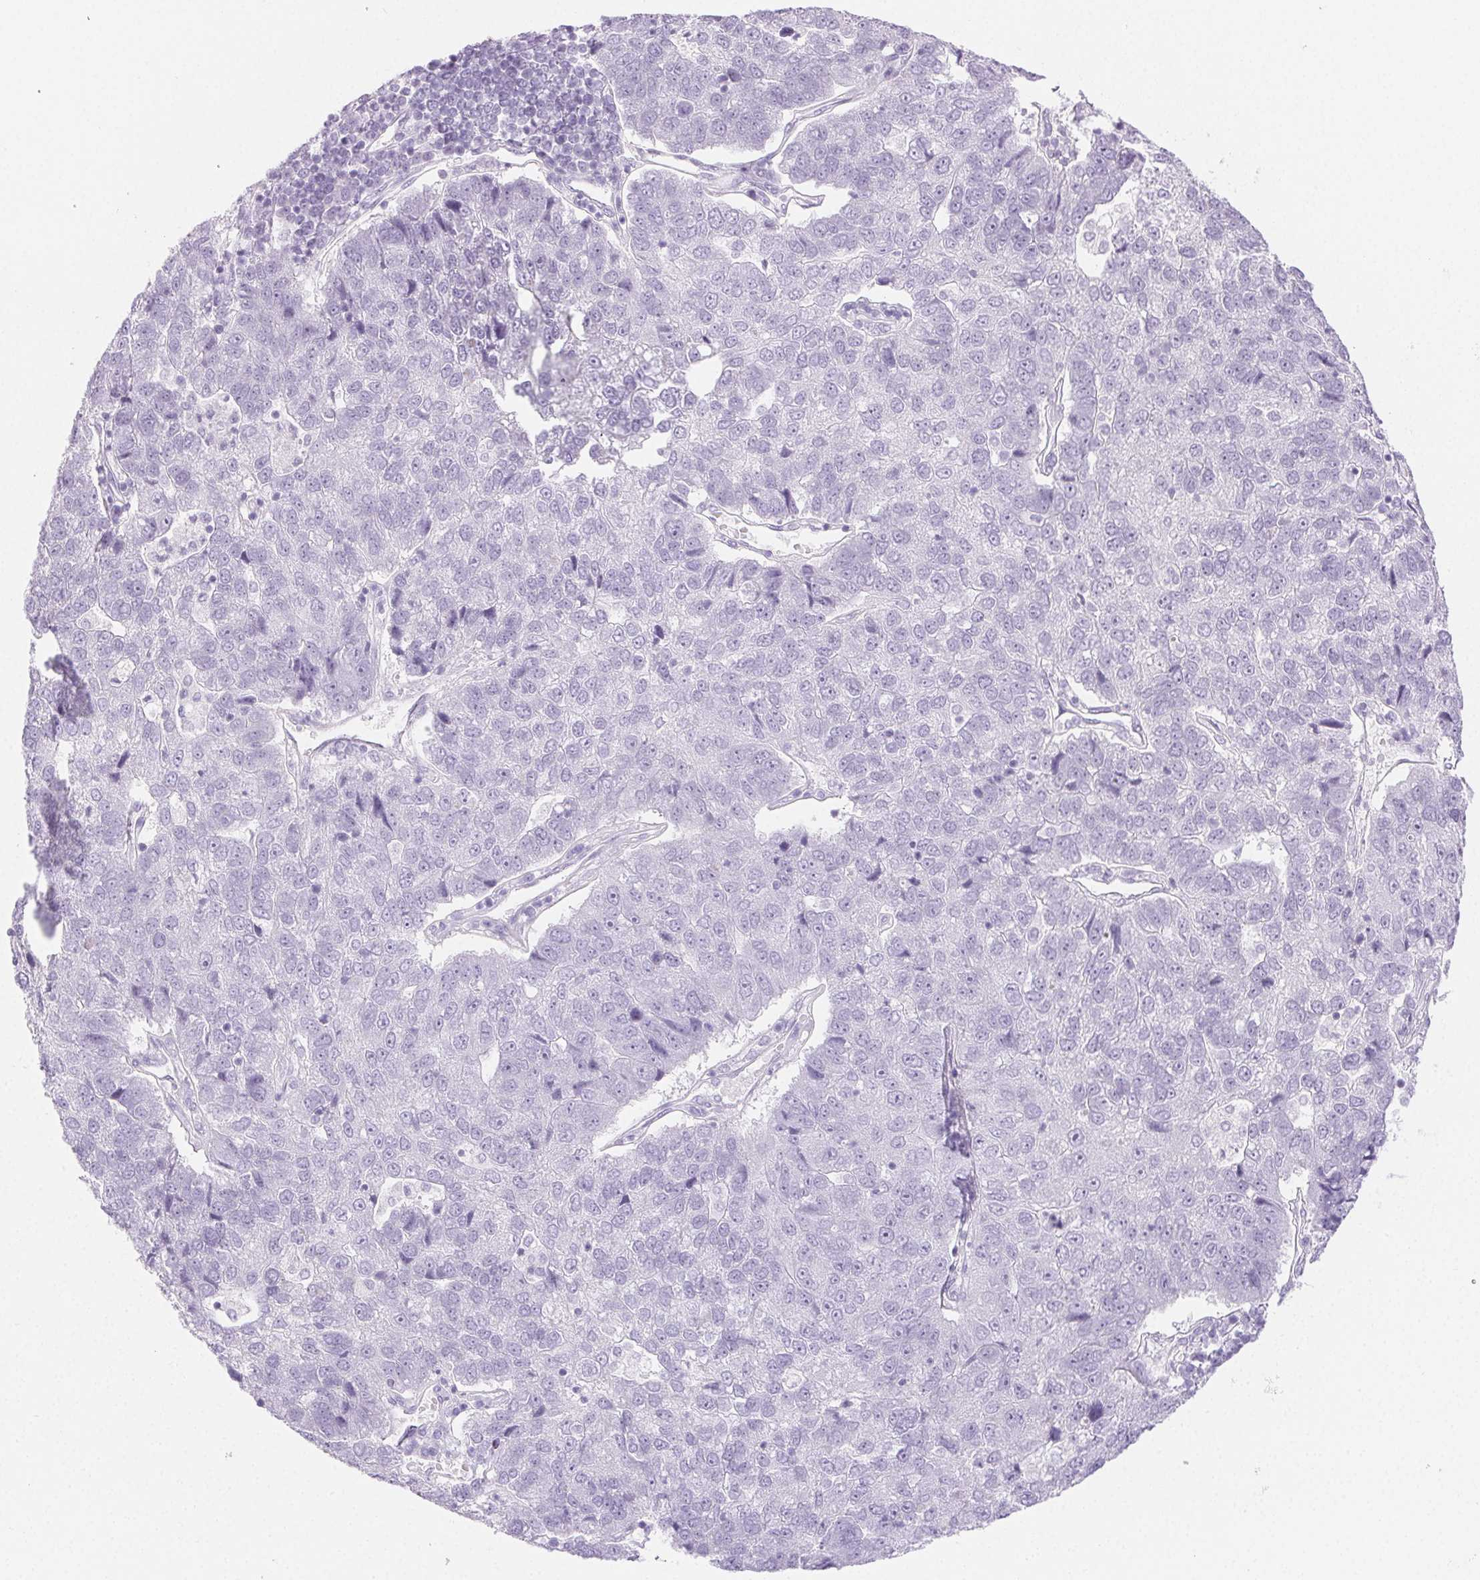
{"staining": {"intensity": "negative", "quantity": "none", "location": "none"}, "tissue": "pancreatic cancer", "cell_type": "Tumor cells", "image_type": "cancer", "snomed": [{"axis": "morphology", "description": "Adenocarcinoma, NOS"}, {"axis": "topography", "description": "Pancreas"}], "caption": "Tumor cells show no significant staining in pancreatic adenocarcinoma.", "gene": "SPRR3", "patient": {"sex": "female", "age": 61}}